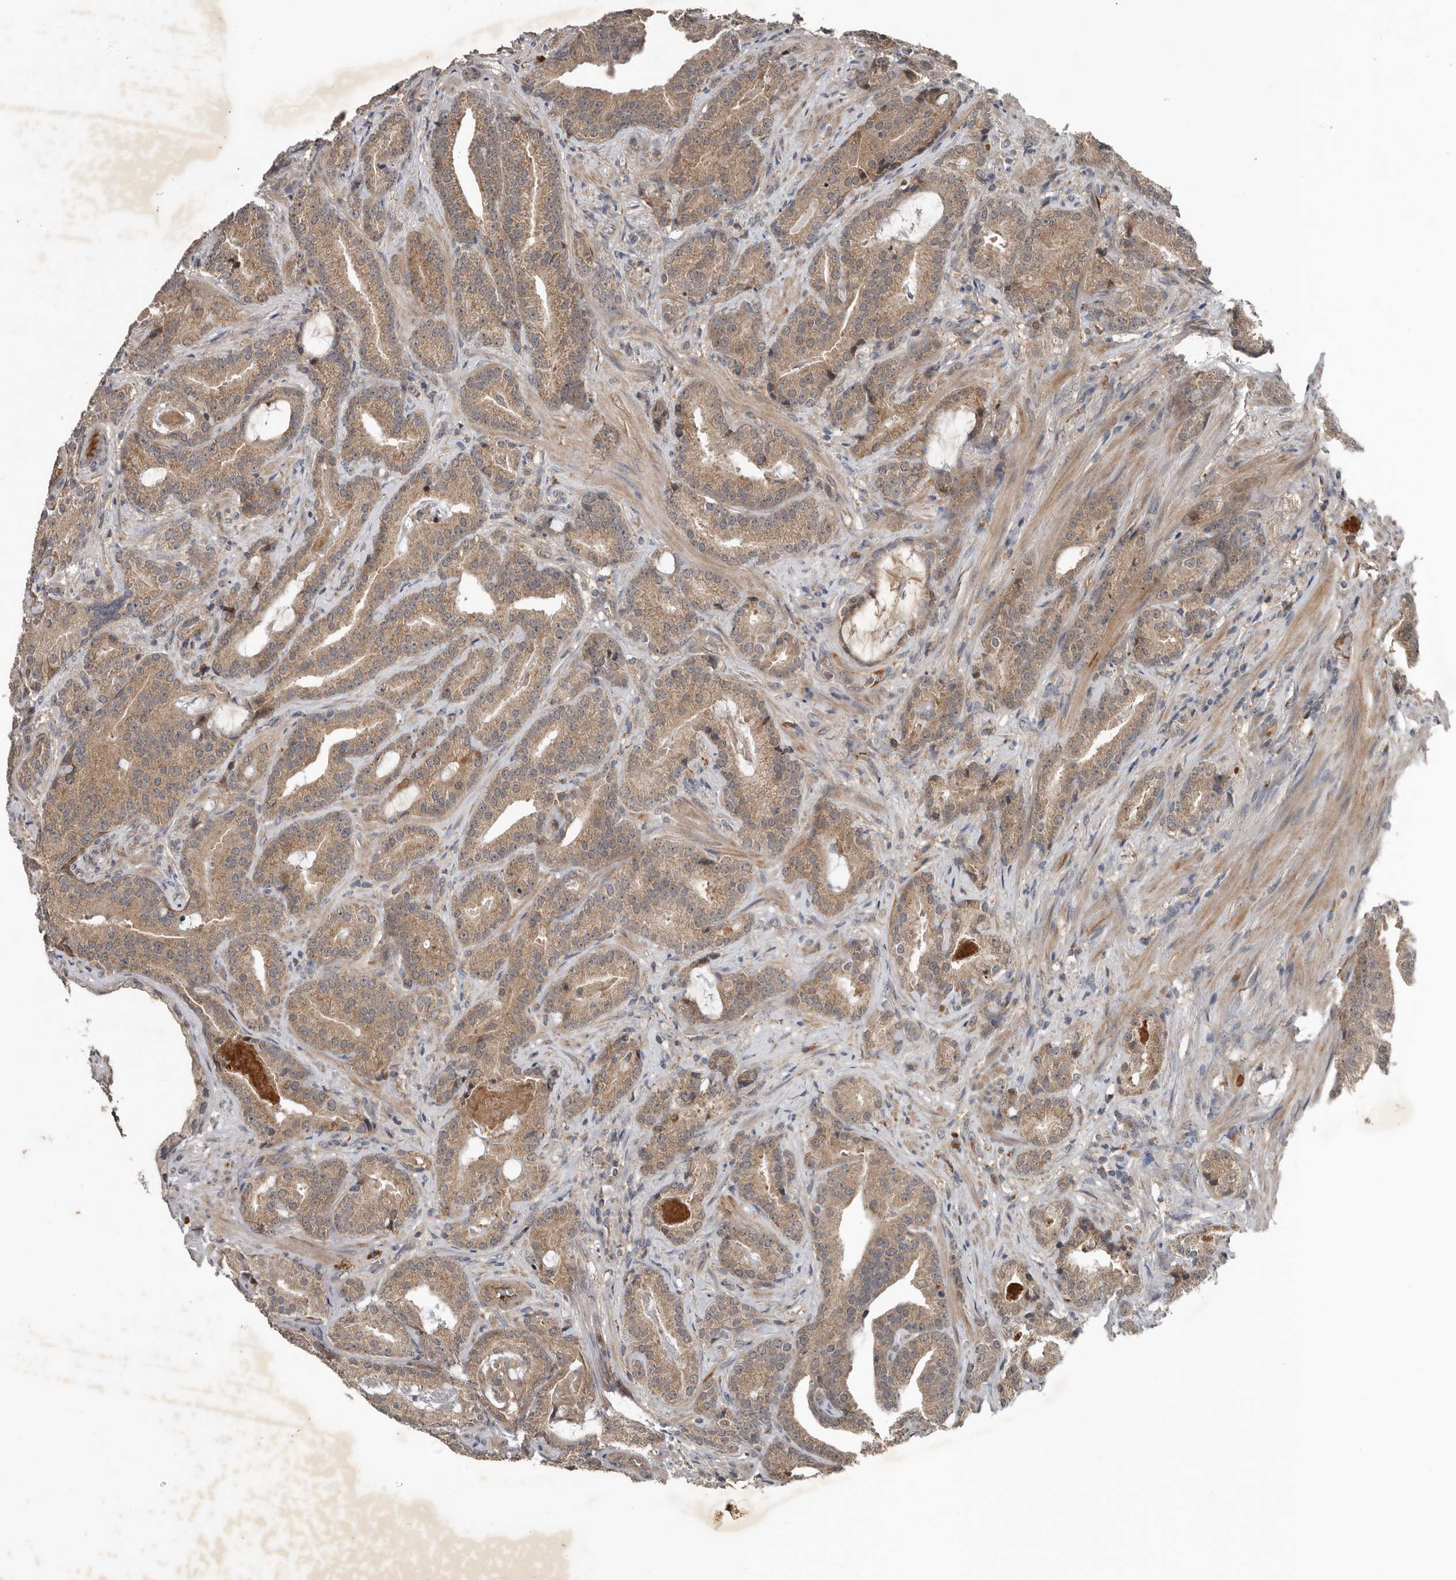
{"staining": {"intensity": "weak", "quantity": ">75%", "location": "cytoplasmic/membranous"}, "tissue": "prostate cancer", "cell_type": "Tumor cells", "image_type": "cancer", "snomed": [{"axis": "morphology", "description": "Adenocarcinoma, Low grade"}, {"axis": "topography", "description": "Prostate"}], "caption": "Low-grade adenocarcinoma (prostate) tissue shows weak cytoplasmic/membranous positivity in approximately >75% of tumor cells, visualized by immunohistochemistry.", "gene": "DNAJB4", "patient": {"sex": "male", "age": 67}}